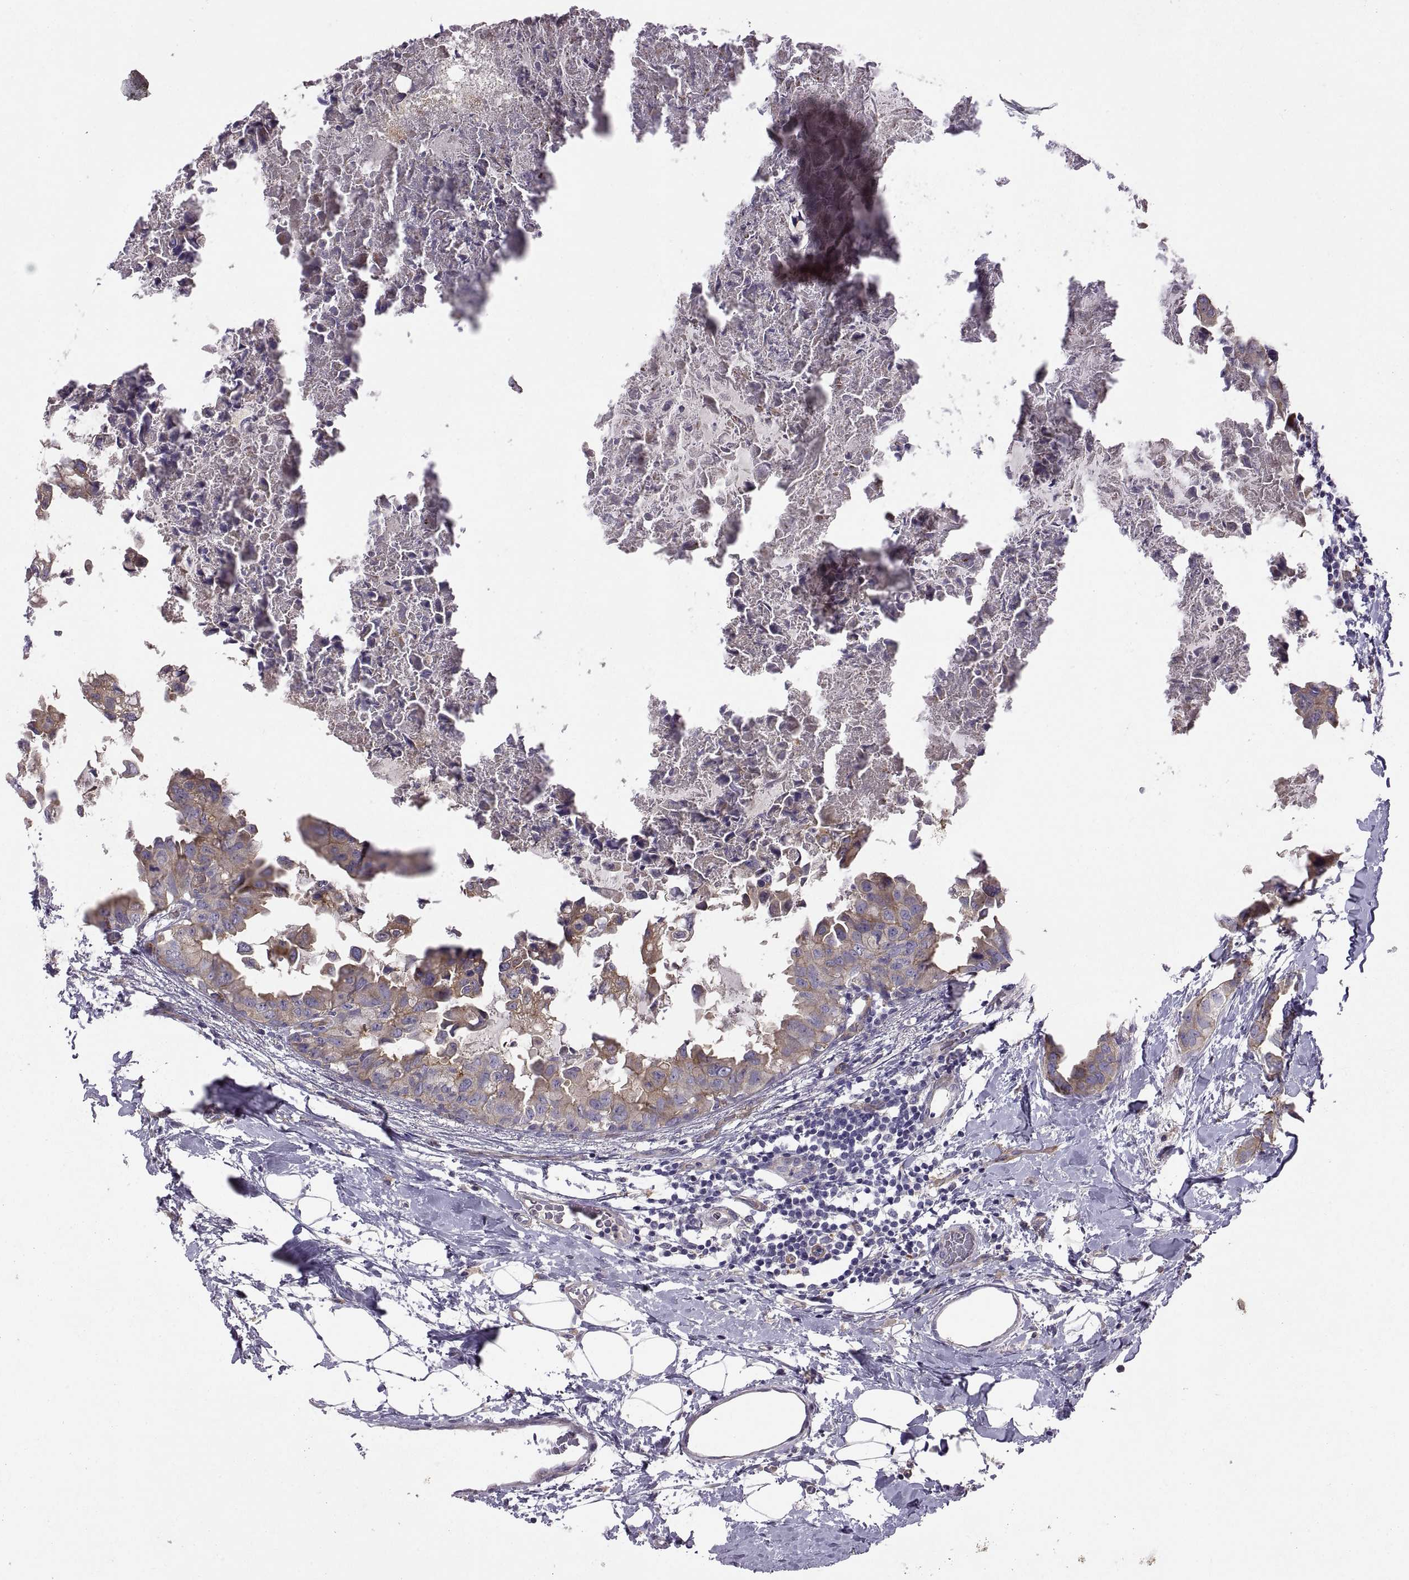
{"staining": {"intensity": "moderate", "quantity": "25%-75%", "location": "cytoplasmic/membranous"}, "tissue": "breast cancer", "cell_type": "Tumor cells", "image_type": "cancer", "snomed": [{"axis": "morphology", "description": "Normal tissue, NOS"}, {"axis": "morphology", "description": "Duct carcinoma"}, {"axis": "topography", "description": "Breast"}], "caption": "Protein staining by immunohistochemistry shows moderate cytoplasmic/membranous staining in about 25%-75% of tumor cells in breast cancer (invasive ductal carcinoma). (DAB (3,3'-diaminobenzidine) = brown stain, brightfield microscopy at high magnification).", "gene": "ARSL", "patient": {"sex": "female", "age": 40}}